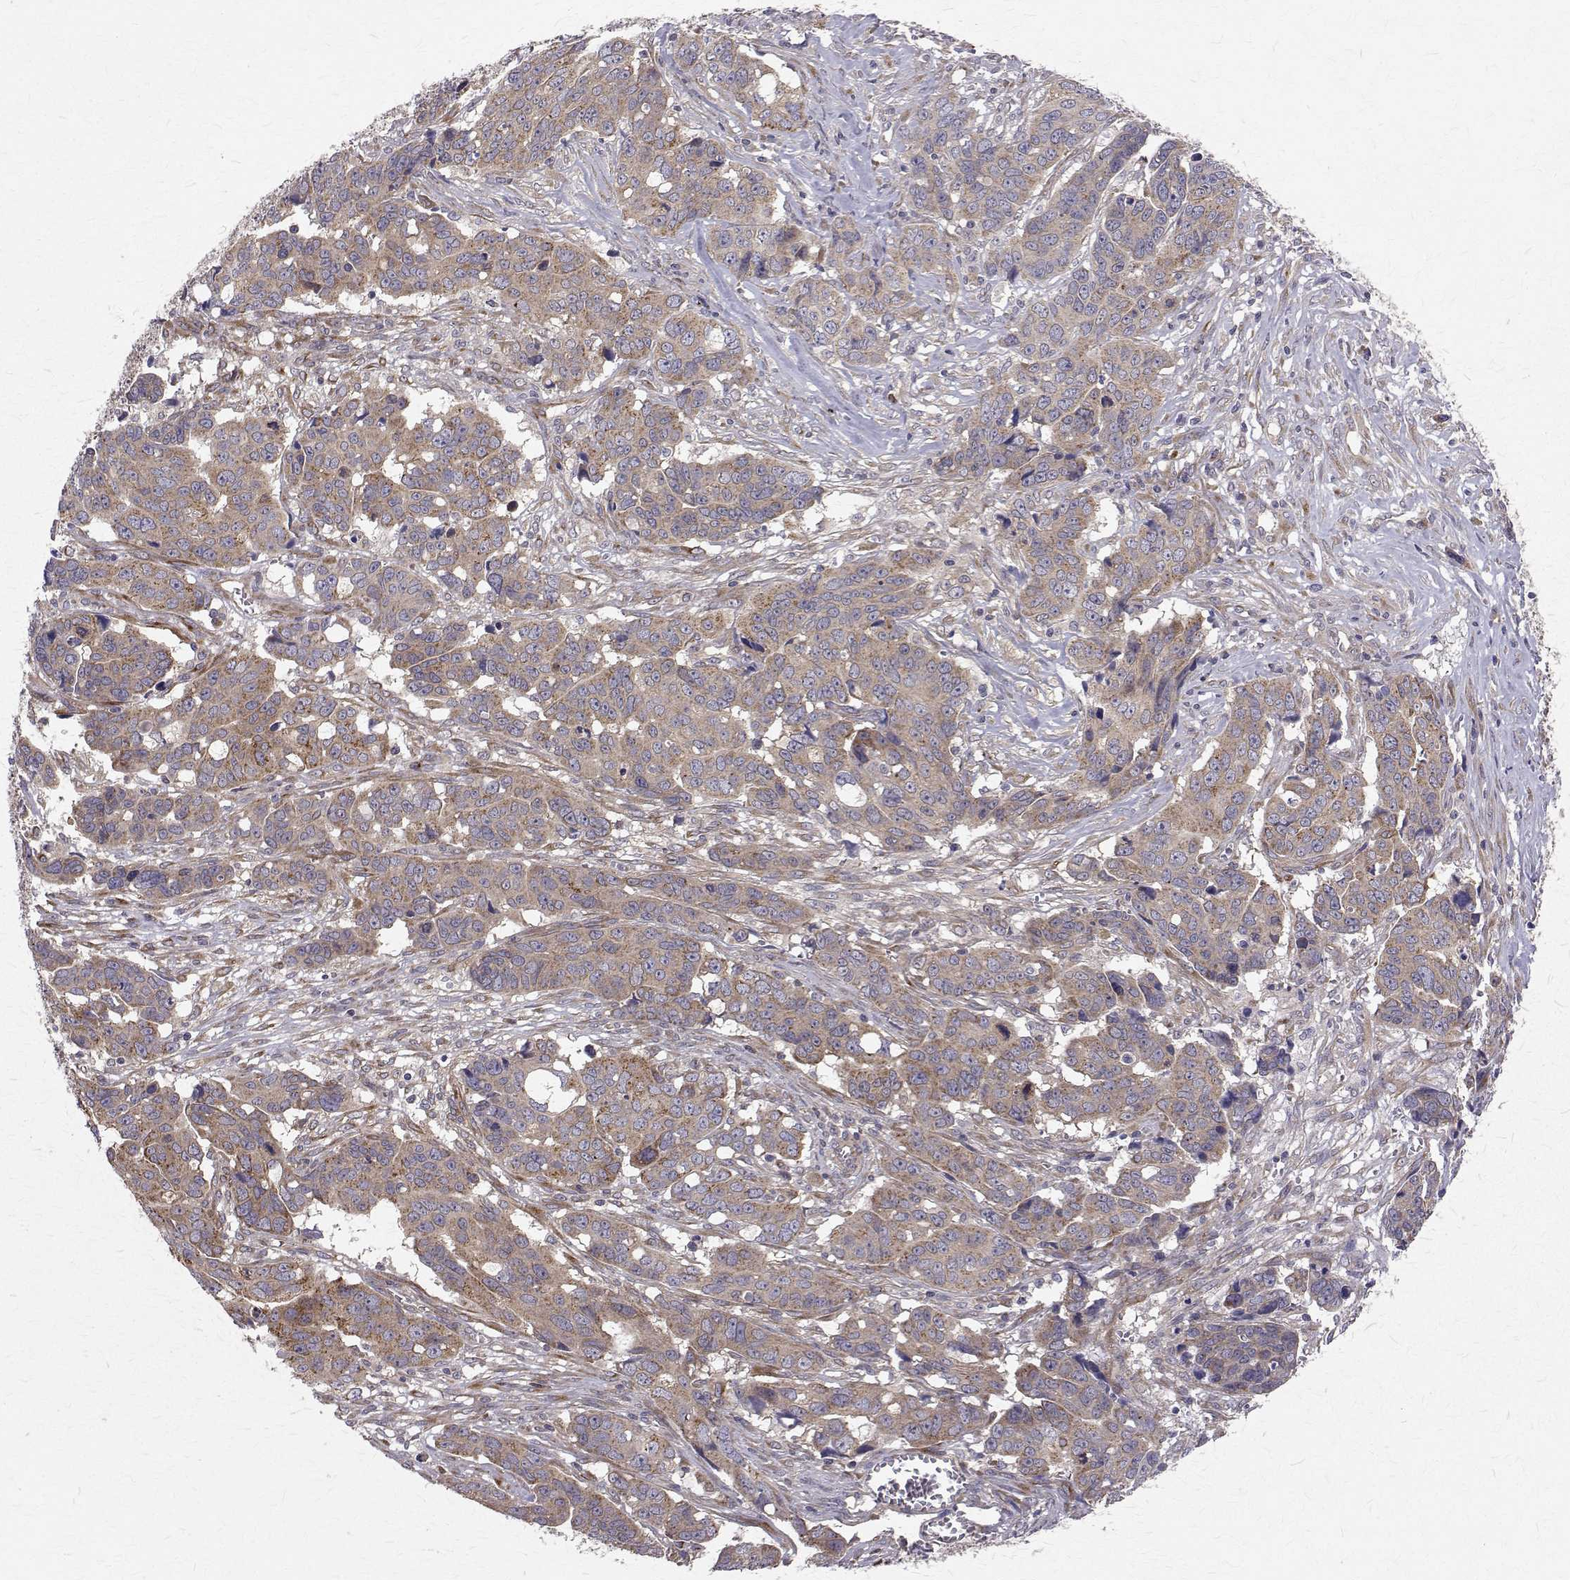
{"staining": {"intensity": "weak", "quantity": ">75%", "location": "cytoplasmic/membranous"}, "tissue": "ovarian cancer", "cell_type": "Tumor cells", "image_type": "cancer", "snomed": [{"axis": "morphology", "description": "Carcinoma, endometroid"}, {"axis": "topography", "description": "Ovary"}], "caption": "High-power microscopy captured an IHC image of ovarian cancer, revealing weak cytoplasmic/membranous positivity in about >75% of tumor cells. (DAB (3,3'-diaminobenzidine) IHC, brown staining for protein, blue staining for nuclei).", "gene": "ARFGAP1", "patient": {"sex": "female", "age": 78}}